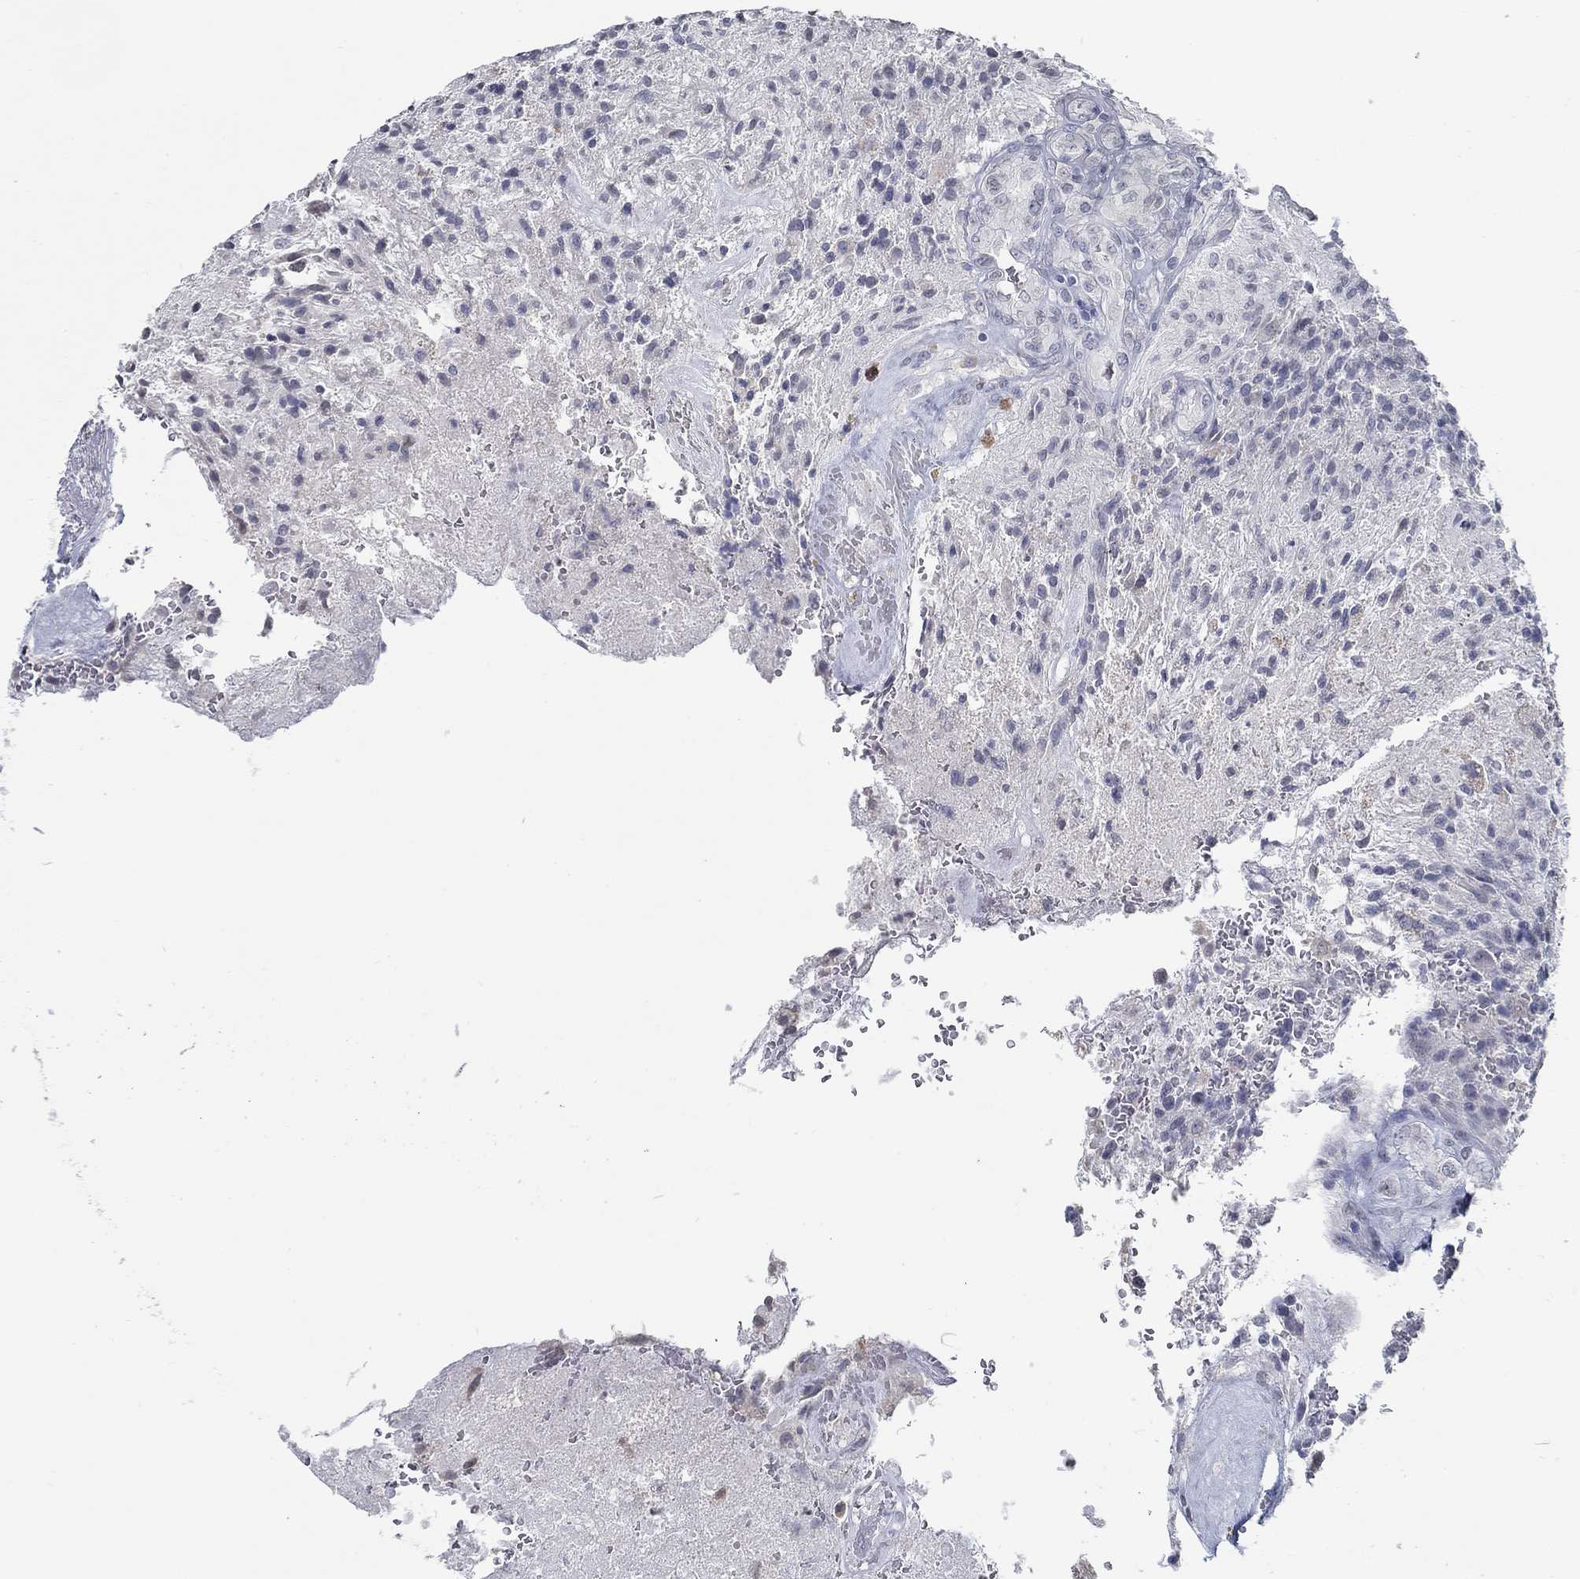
{"staining": {"intensity": "negative", "quantity": "none", "location": "none"}, "tissue": "glioma", "cell_type": "Tumor cells", "image_type": "cancer", "snomed": [{"axis": "morphology", "description": "Glioma, malignant, High grade"}, {"axis": "topography", "description": "Brain"}], "caption": "Tumor cells show no significant protein expression in glioma.", "gene": "NUP155", "patient": {"sex": "male", "age": 56}}